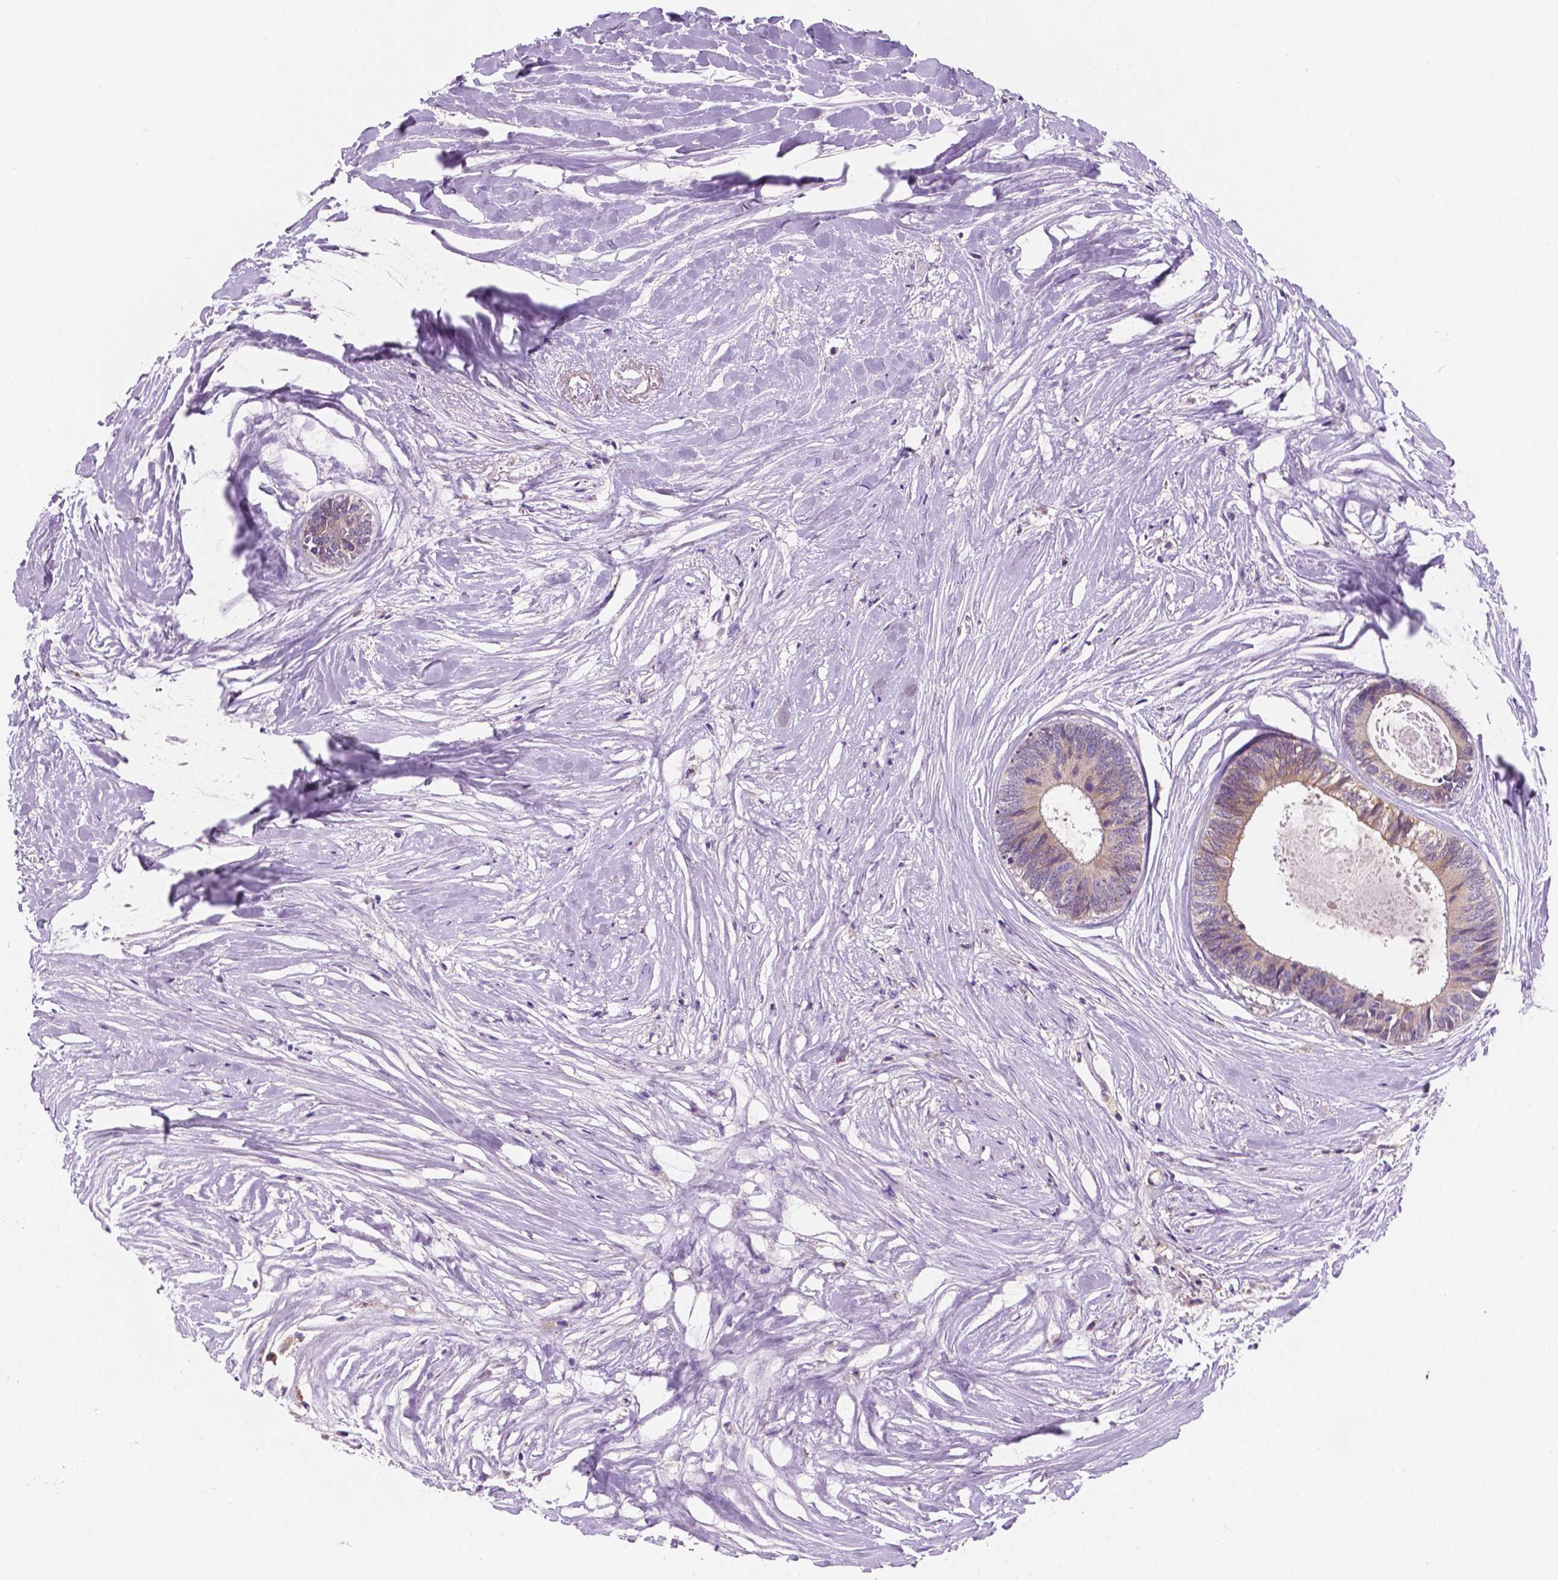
{"staining": {"intensity": "weak", "quantity": "<25%", "location": "cytoplasmic/membranous"}, "tissue": "colorectal cancer", "cell_type": "Tumor cells", "image_type": "cancer", "snomed": [{"axis": "morphology", "description": "Adenocarcinoma, NOS"}, {"axis": "topography", "description": "Colon"}, {"axis": "topography", "description": "Rectum"}], "caption": "High magnification brightfield microscopy of adenocarcinoma (colorectal) stained with DAB (brown) and counterstained with hematoxylin (blue): tumor cells show no significant expression.", "gene": "IREB2", "patient": {"sex": "male", "age": 57}}